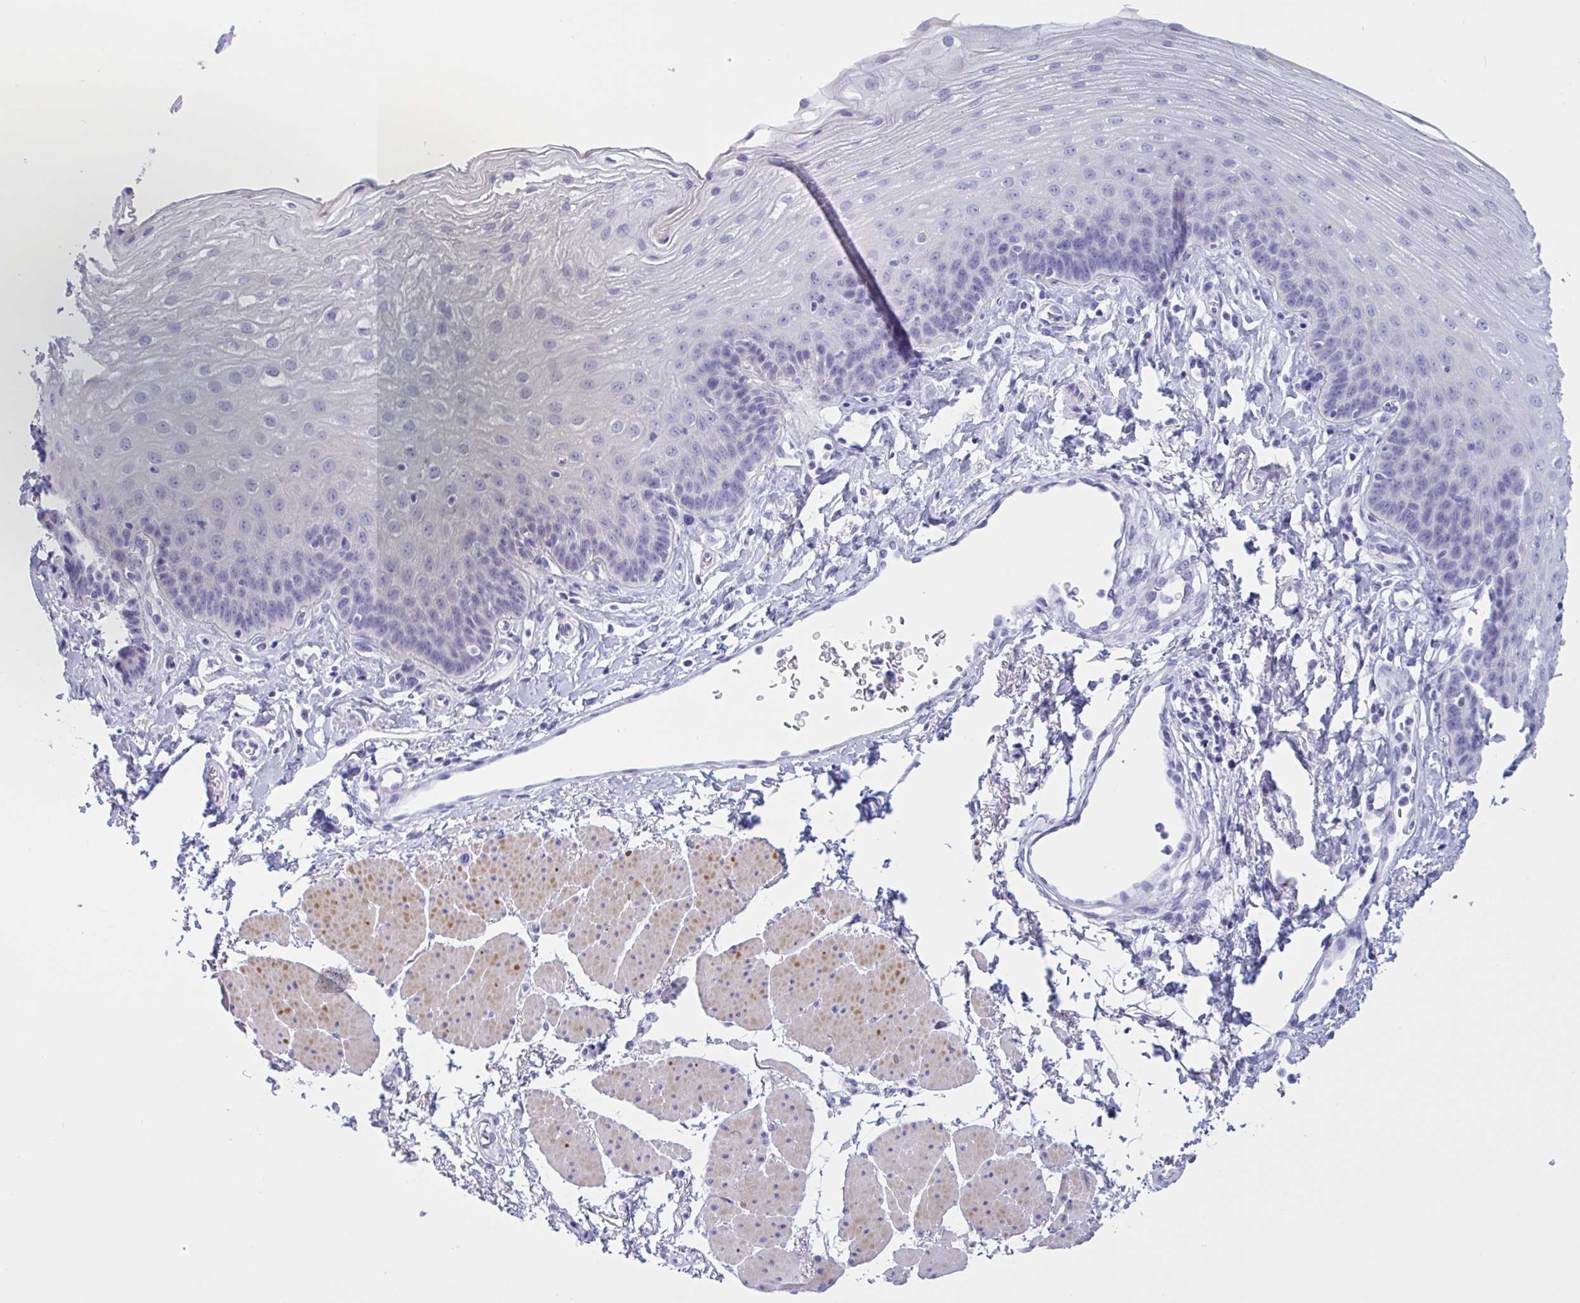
{"staining": {"intensity": "negative", "quantity": "none", "location": "none"}, "tissue": "esophagus", "cell_type": "Squamous epithelial cells", "image_type": "normal", "snomed": [{"axis": "morphology", "description": "Normal tissue, NOS"}, {"axis": "topography", "description": "Esophagus"}], "caption": "Immunohistochemical staining of benign esophagus shows no significant staining in squamous epithelial cells. (Stains: DAB immunohistochemistry with hematoxylin counter stain, Microscopy: brightfield microscopy at high magnification).", "gene": "OXLD1", "patient": {"sex": "female", "age": 81}}